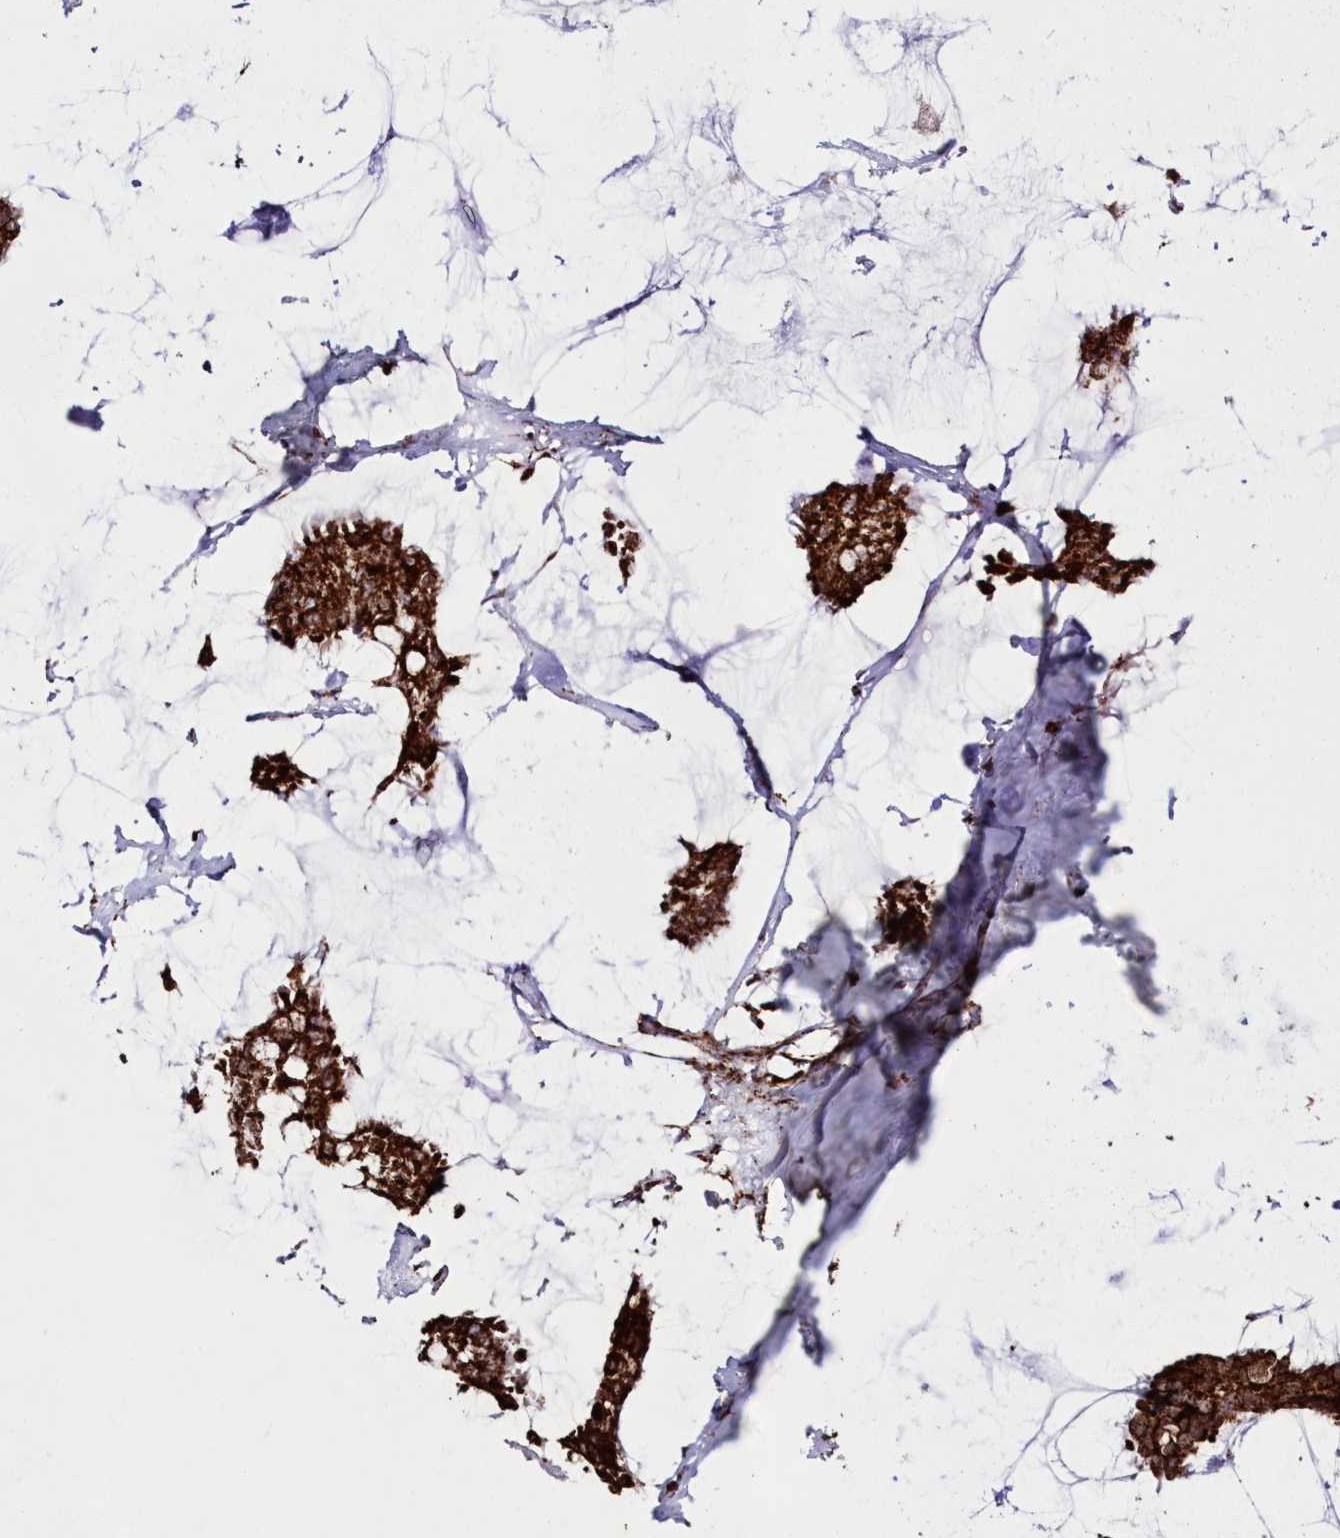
{"staining": {"intensity": "strong", "quantity": ">75%", "location": "cytoplasmic/membranous"}, "tissue": "breast cancer", "cell_type": "Tumor cells", "image_type": "cancer", "snomed": [{"axis": "morphology", "description": "Duct carcinoma"}, {"axis": "topography", "description": "Breast"}], "caption": "Approximately >75% of tumor cells in human breast cancer exhibit strong cytoplasmic/membranous protein staining as visualized by brown immunohistochemical staining.", "gene": "HADHB", "patient": {"sex": "female", "age": 93}}